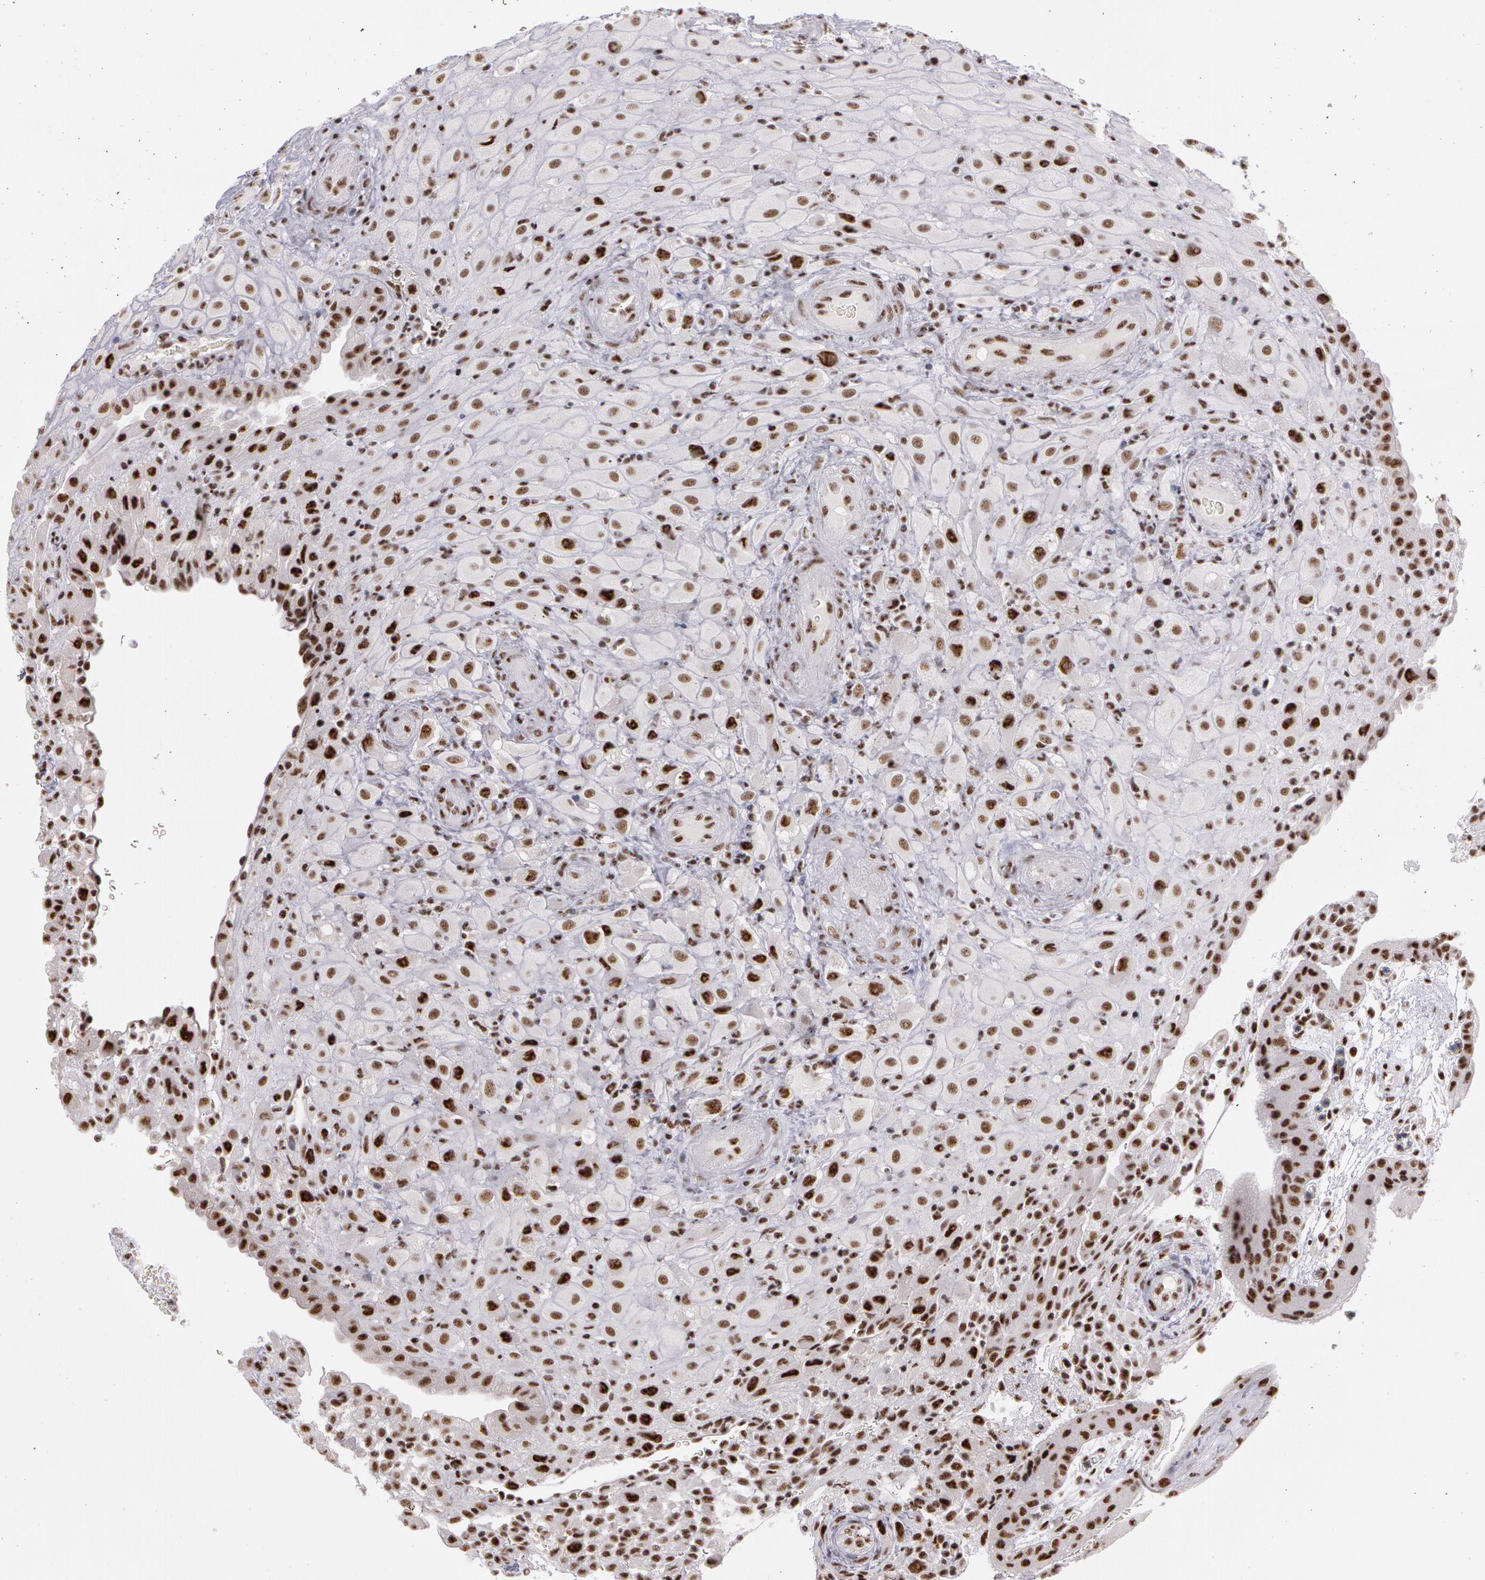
{"staining": {"intensity": "moderate", "quantity": ">75%", "location": "nuclear"}, "tissue": "placenta", "cell_type": "Decidual cells", "image_type": "normal", "snomed": [{"axis": "morphology", "description": "Normal tissue, NOS"}, {"axis": "topography", "description": "Placenta"}], "caption": "Immunohistochemical staining of benign human placenta reveals >75% levels of moderate nuclear protein positivity in about >75% of decidual cells.", "gene": "PNN", "patient": {"sex": "female", "age": 19}}